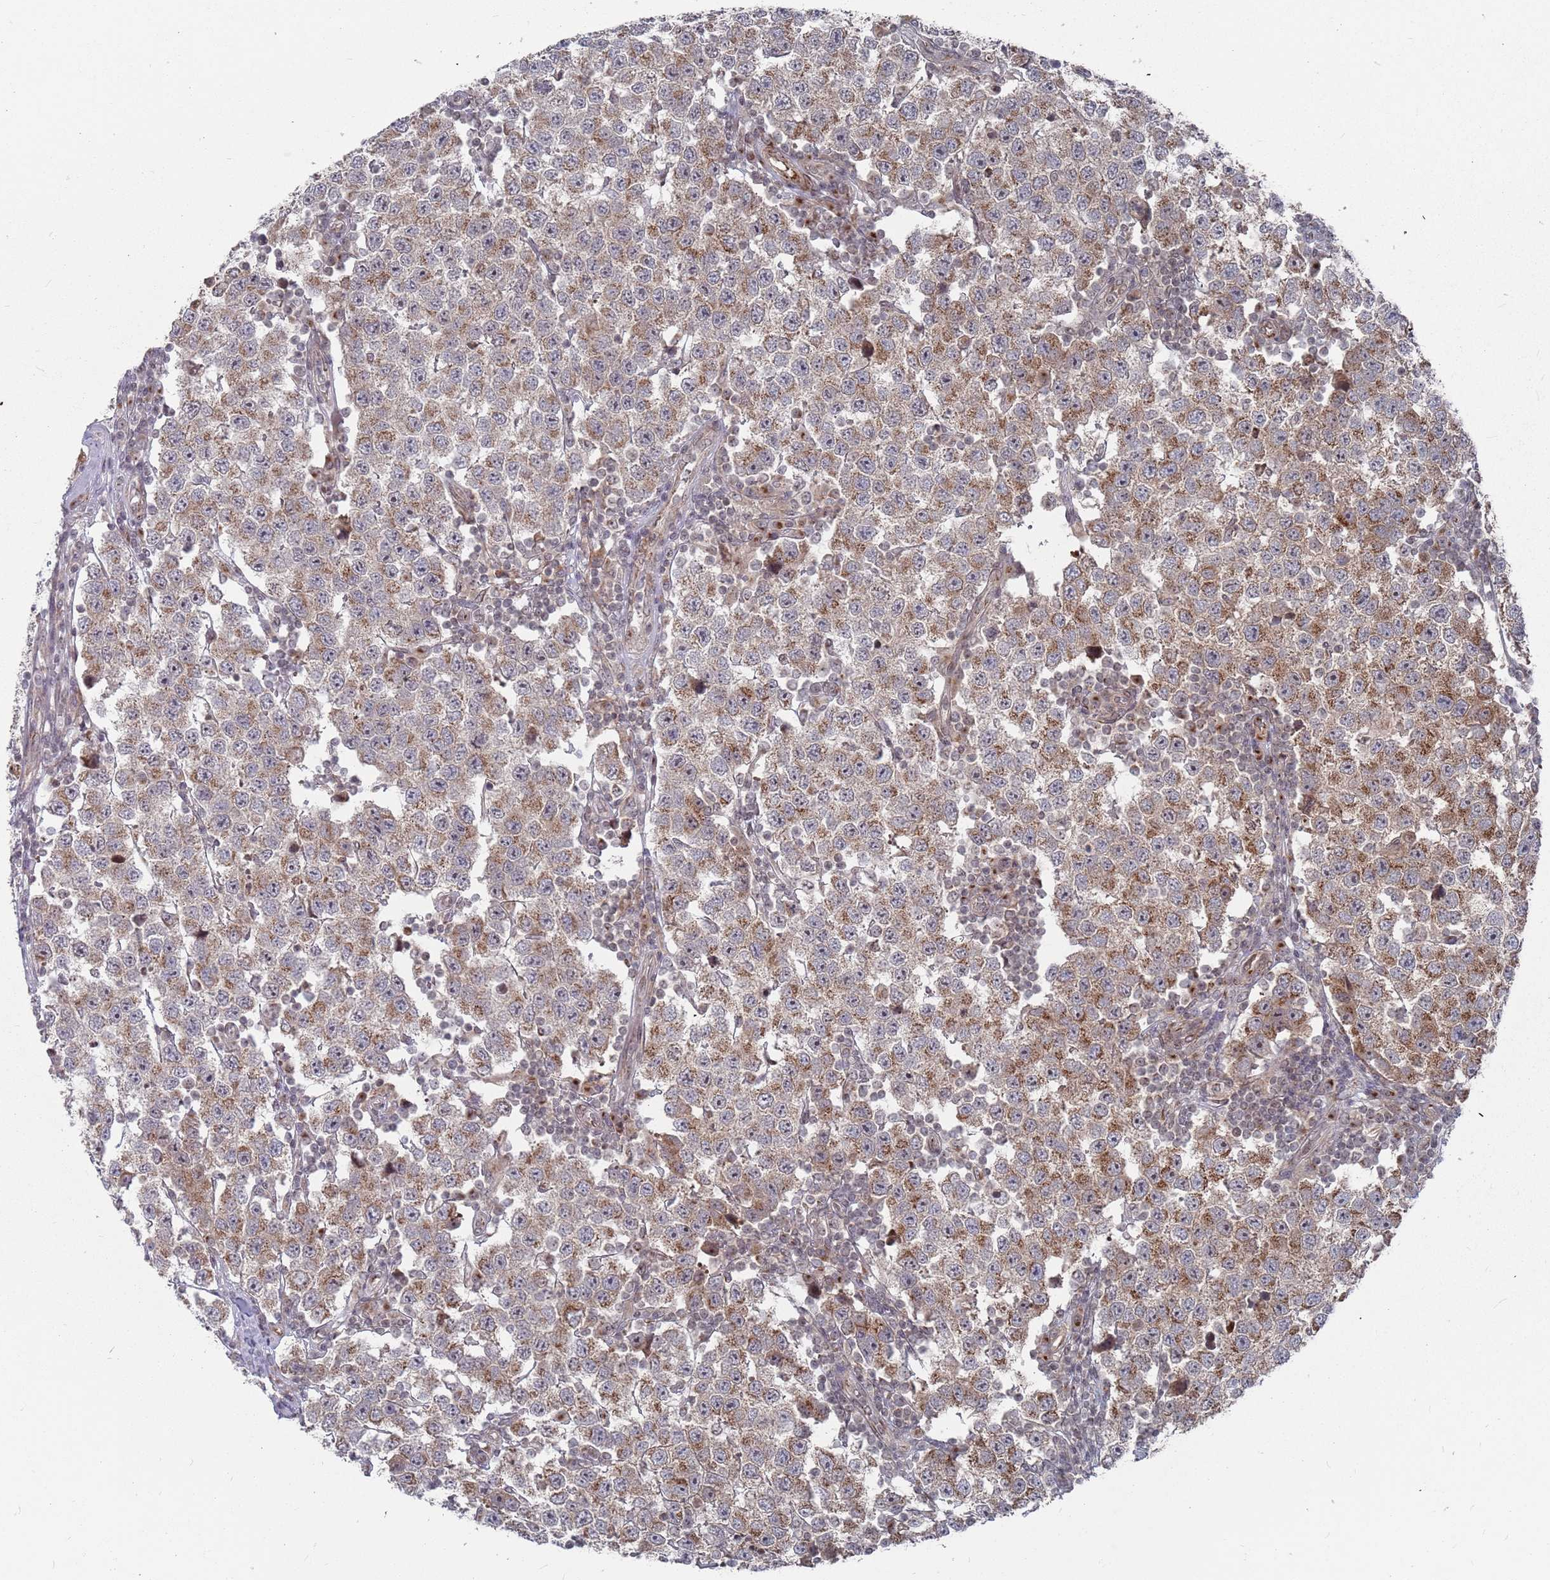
{"staining": {"intensity": "moderate", "quantity": ">75%", "location": "cytoplasmic/membranous"}, "tissue": "testis cancer", "cell_type": "Tumor cells", "image_type": "cancer", "snomed": [{"axis": "morphology", "description": "Seminoma, NOS"}, {"axis": "topography", "description": "Testis"}], "caption": "Testis cancer tissue reveals moderate cytoplasmic/membranous positivity in about >75% of tumor cells", "gene": "FMO4", "patient": {"sex": "male", "age": 34}}